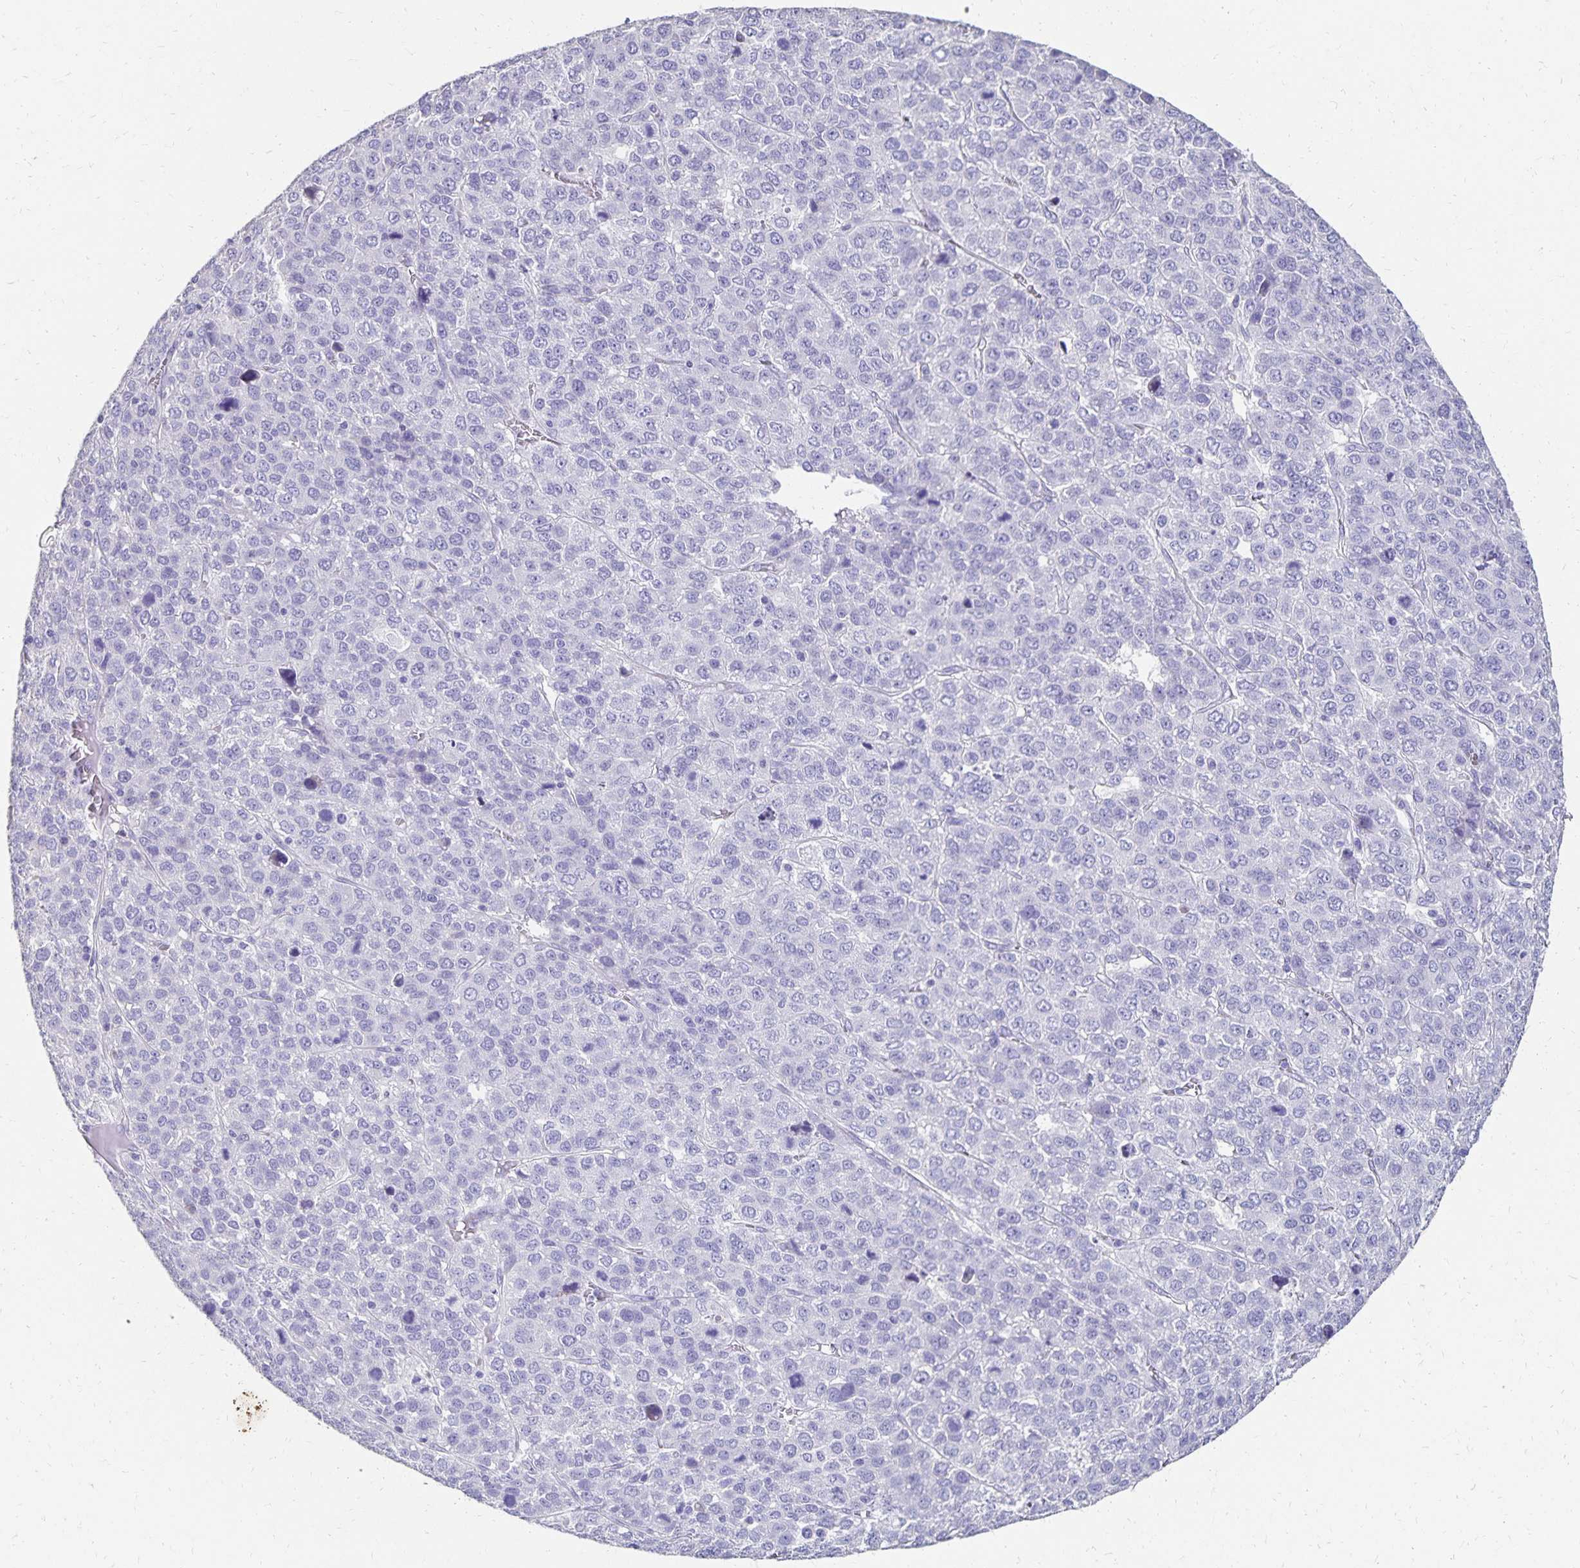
{"staining": {"intensity": "negative", "quantity": "none", "location": "none"}, "tissue": "liver cancer", "cell_type": "Tumor cells", "image_type": "cancer", "snomed": [{"axis": "morphology", "description": "Carcinoma, Hepatocellular, NOS"}, {"axis": "topography", "description": "Liver"}], "caption": "Hepatocellular carcinoma (liver) was stained to show a protein in brown. There is no significant positivity in tumor cells. (DAB IHC with hematoxylin counter stain).", "gene": "DYNLT4", "patient": {"sex": "male", "age": 69}}